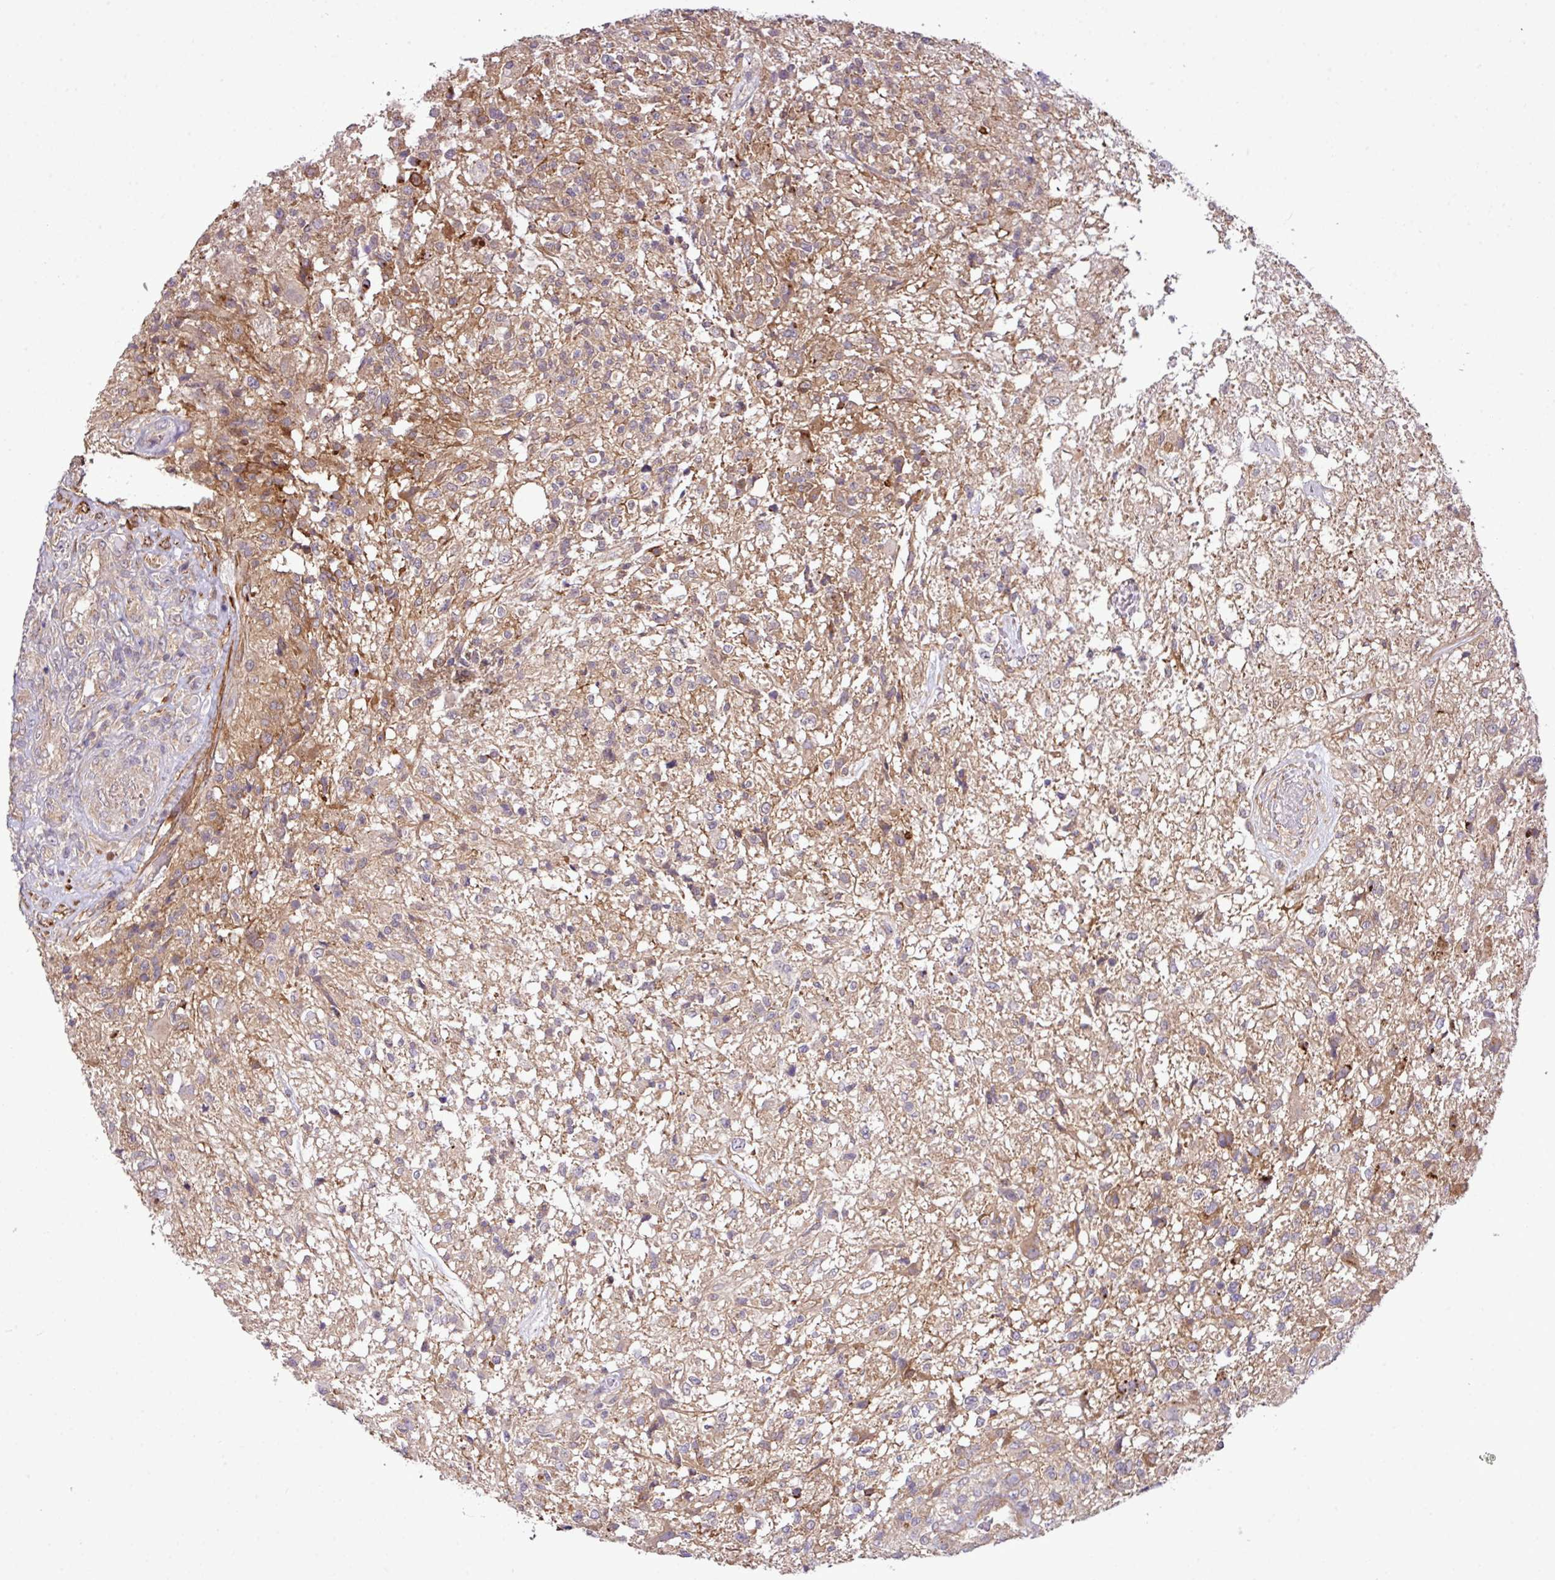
{"staining": {"intensity": "negative", "quantity": "none", "location": "none"}, "tissue": "glioma", "cell_type": "Tumor cells", "image_type": "cancer", "snomed": [{"axis": "morphology", "description": "Glioma, malignant, High grade"}, {"axis": "topography", "description": "Brain"}], "caption": "Immunohistochemistry (IHC) photomicrograph of glioma stained for a protein (brown), which exhibits no positivity in tumor cells.", "gene": "XIAP", "patient": {"sex": "male", "age": 56}}